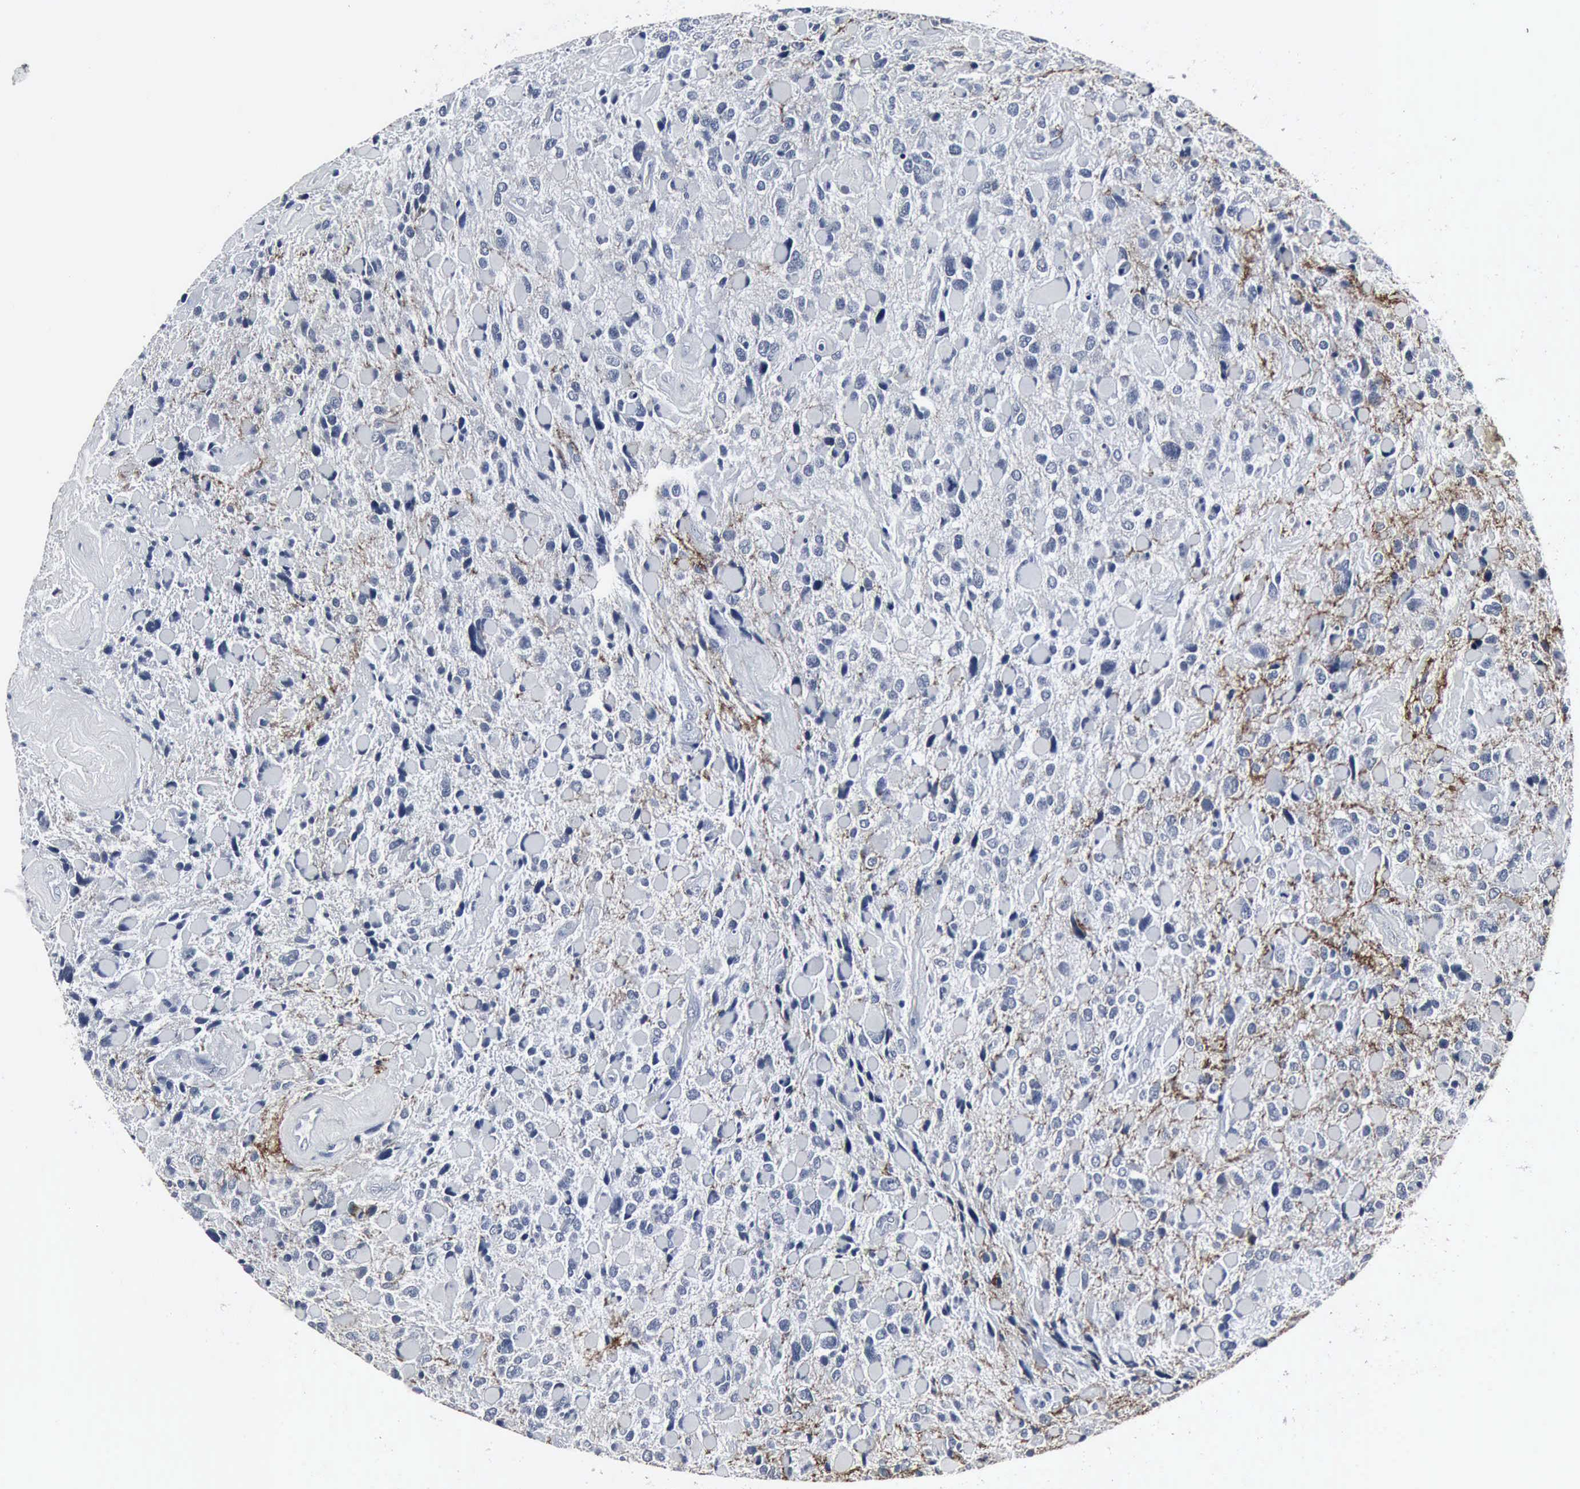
{"staining": {"intensity": "negative", "quantity": "none", "location": "none"}, "tissue": "glioma", "cell_type": "Tumor cells", "image_type": "cancer", "snomed": [{"axis": "morphology", "description": "Glioma, malignant, High grade"}, {"axis": "topography", "description": "Brain"}], "caption": "This is a photomicrograph of immunohistochemistry staining of glioma, which shows no staining in tumor cells. (Brightfield microscopy of DAB (3,3'-diaminobenzidine) IHC at high magnification).", "gene": "SNAP25", "patient": {"sex": "female", "age": 37}}